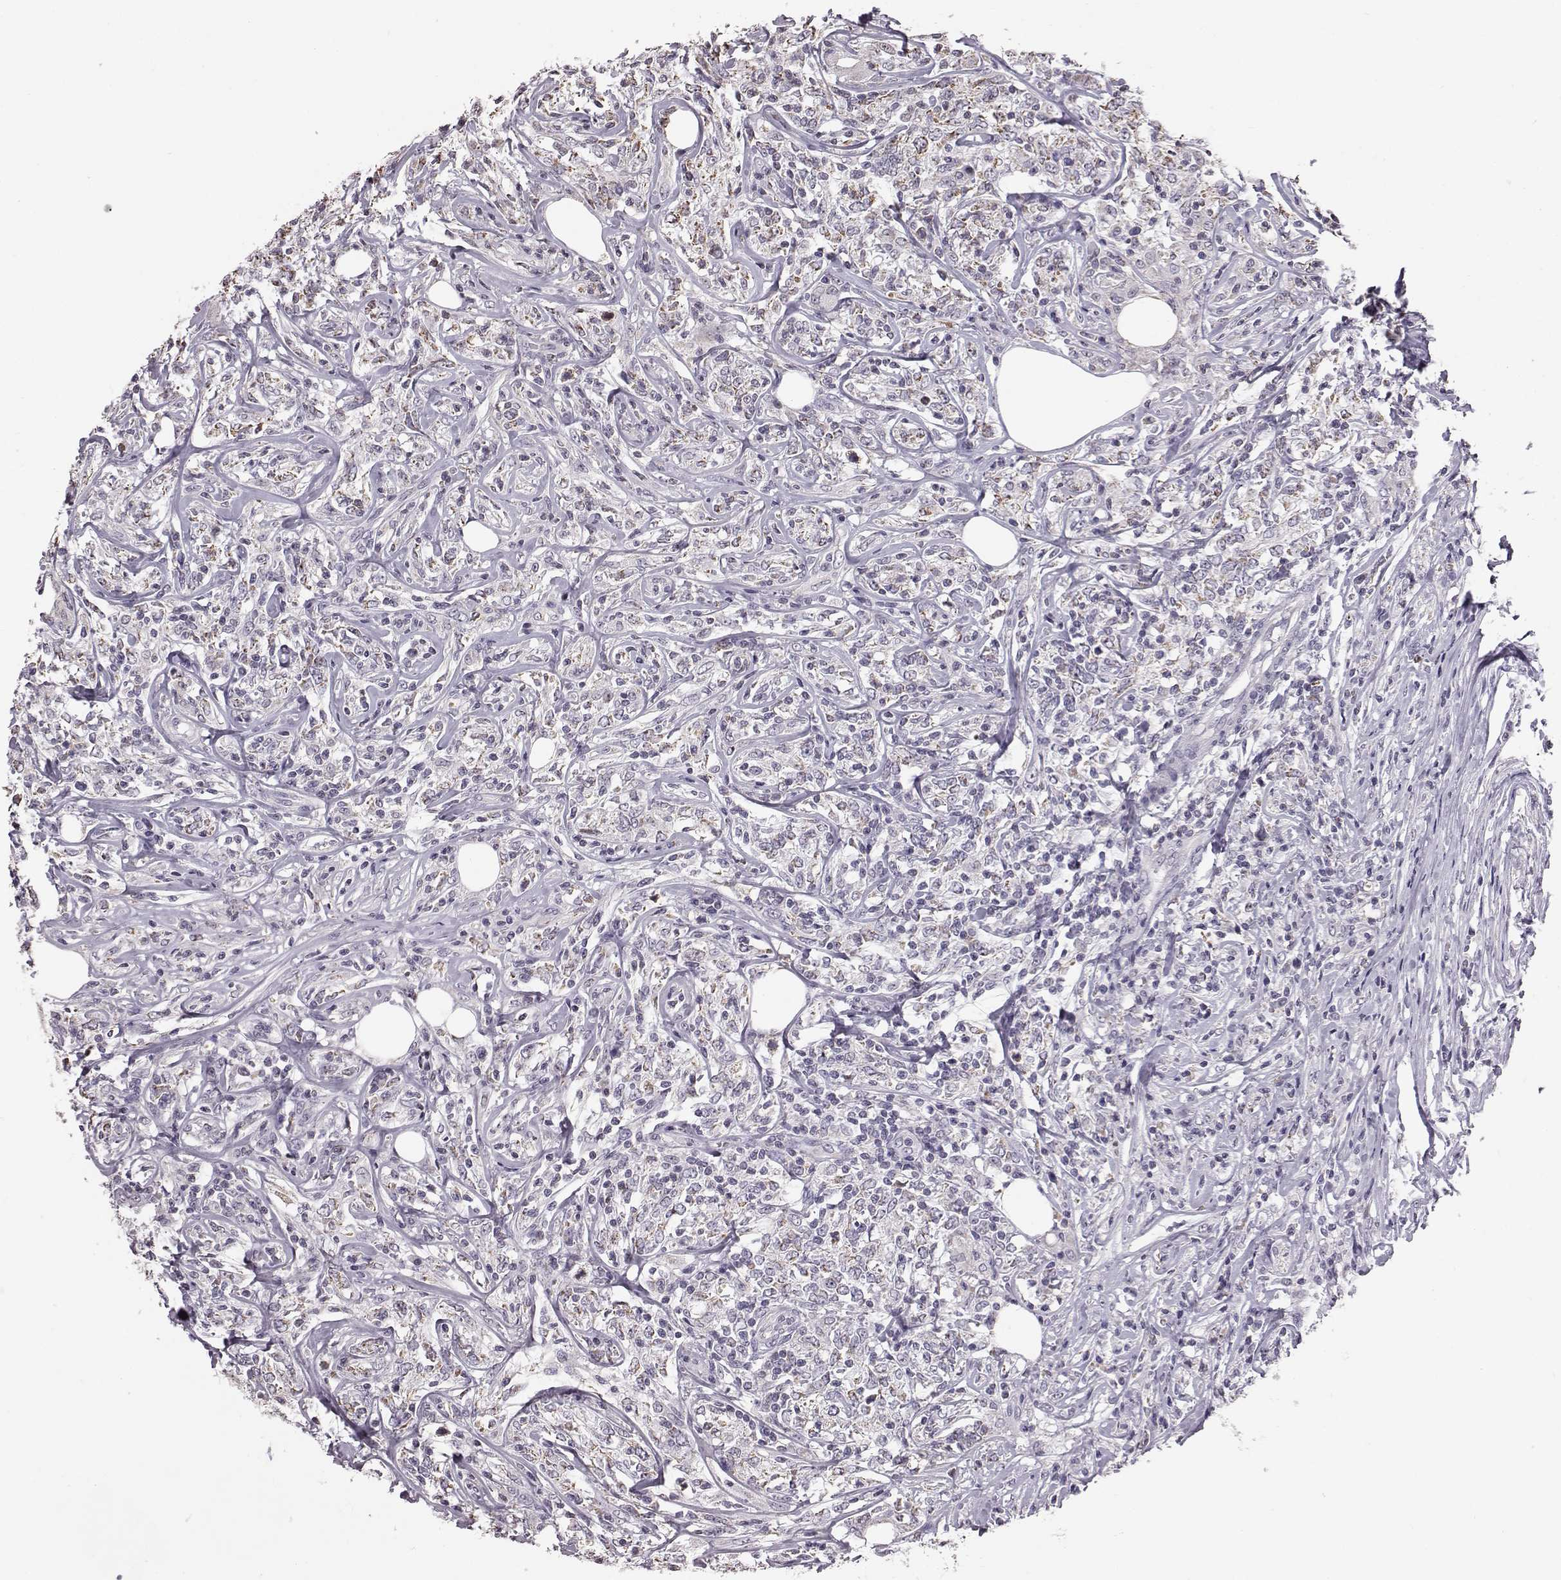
{"staining": {"intensity": "weak", "quantity": "<25%", "location": "cytoplasmic/membranous"}, "tissue": "lymphoma", "cell_type": "Tumor cells", "image_type": "cancer", "snomed": [{"axis": "morphology", "description": "Malignant lymphoma, non-Hodgkin's type, High grade"}, {"axis": "topography", "description": "Lymph node"}], "caption": "An image of malignant lymphoma, non-Hodgkin's type (high-grade) stained for a protein reveals no brown staining in tumor cells. (Stains: DAB IHC with hematoxylin counter stain, Microscopy: brightfield microscopy at high magnification).", "gene": "ALDH3A1", "patient": {"sex": "female", "age": 84}}